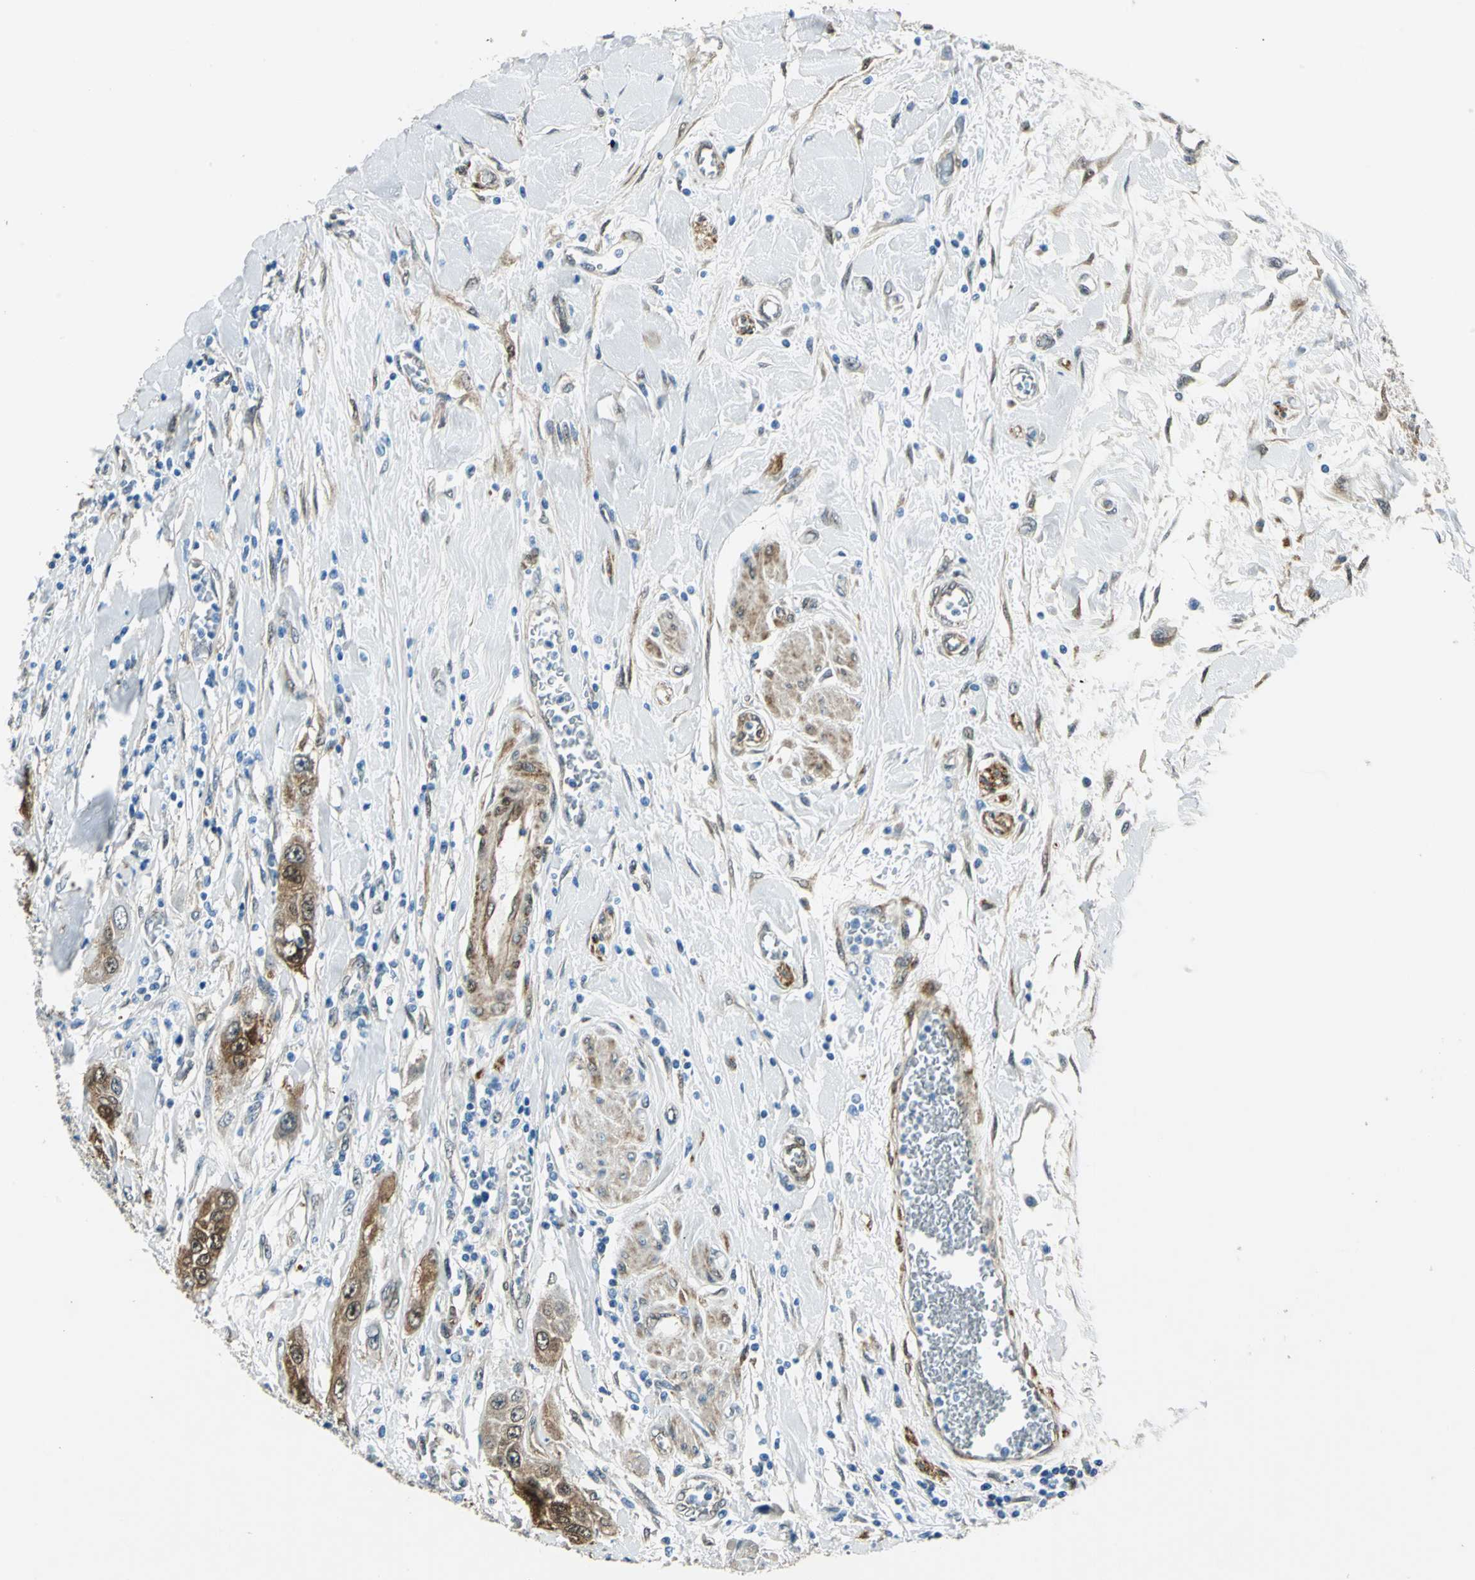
{"staining": {"intensity": "strong", "quantity": ">75%", "location": "cytoplasmic/membranous"}, "tissue": "pancreatic cancer", "cell_type": "Tumor cells", "image_type": "cancer", "snomed": [{"axis": "morphology", "description": "Adenocarcinoma, NOS"}, {"axis": "topography", "description": "Pancreas"}], "caption": "Strong cytoplasmic/membranous staining is identified in about >75% of tumor cells in pancreatic adenocarcinoma.", "gene": "HSPB1", "patient": {"sex": "female", "age": 70}}